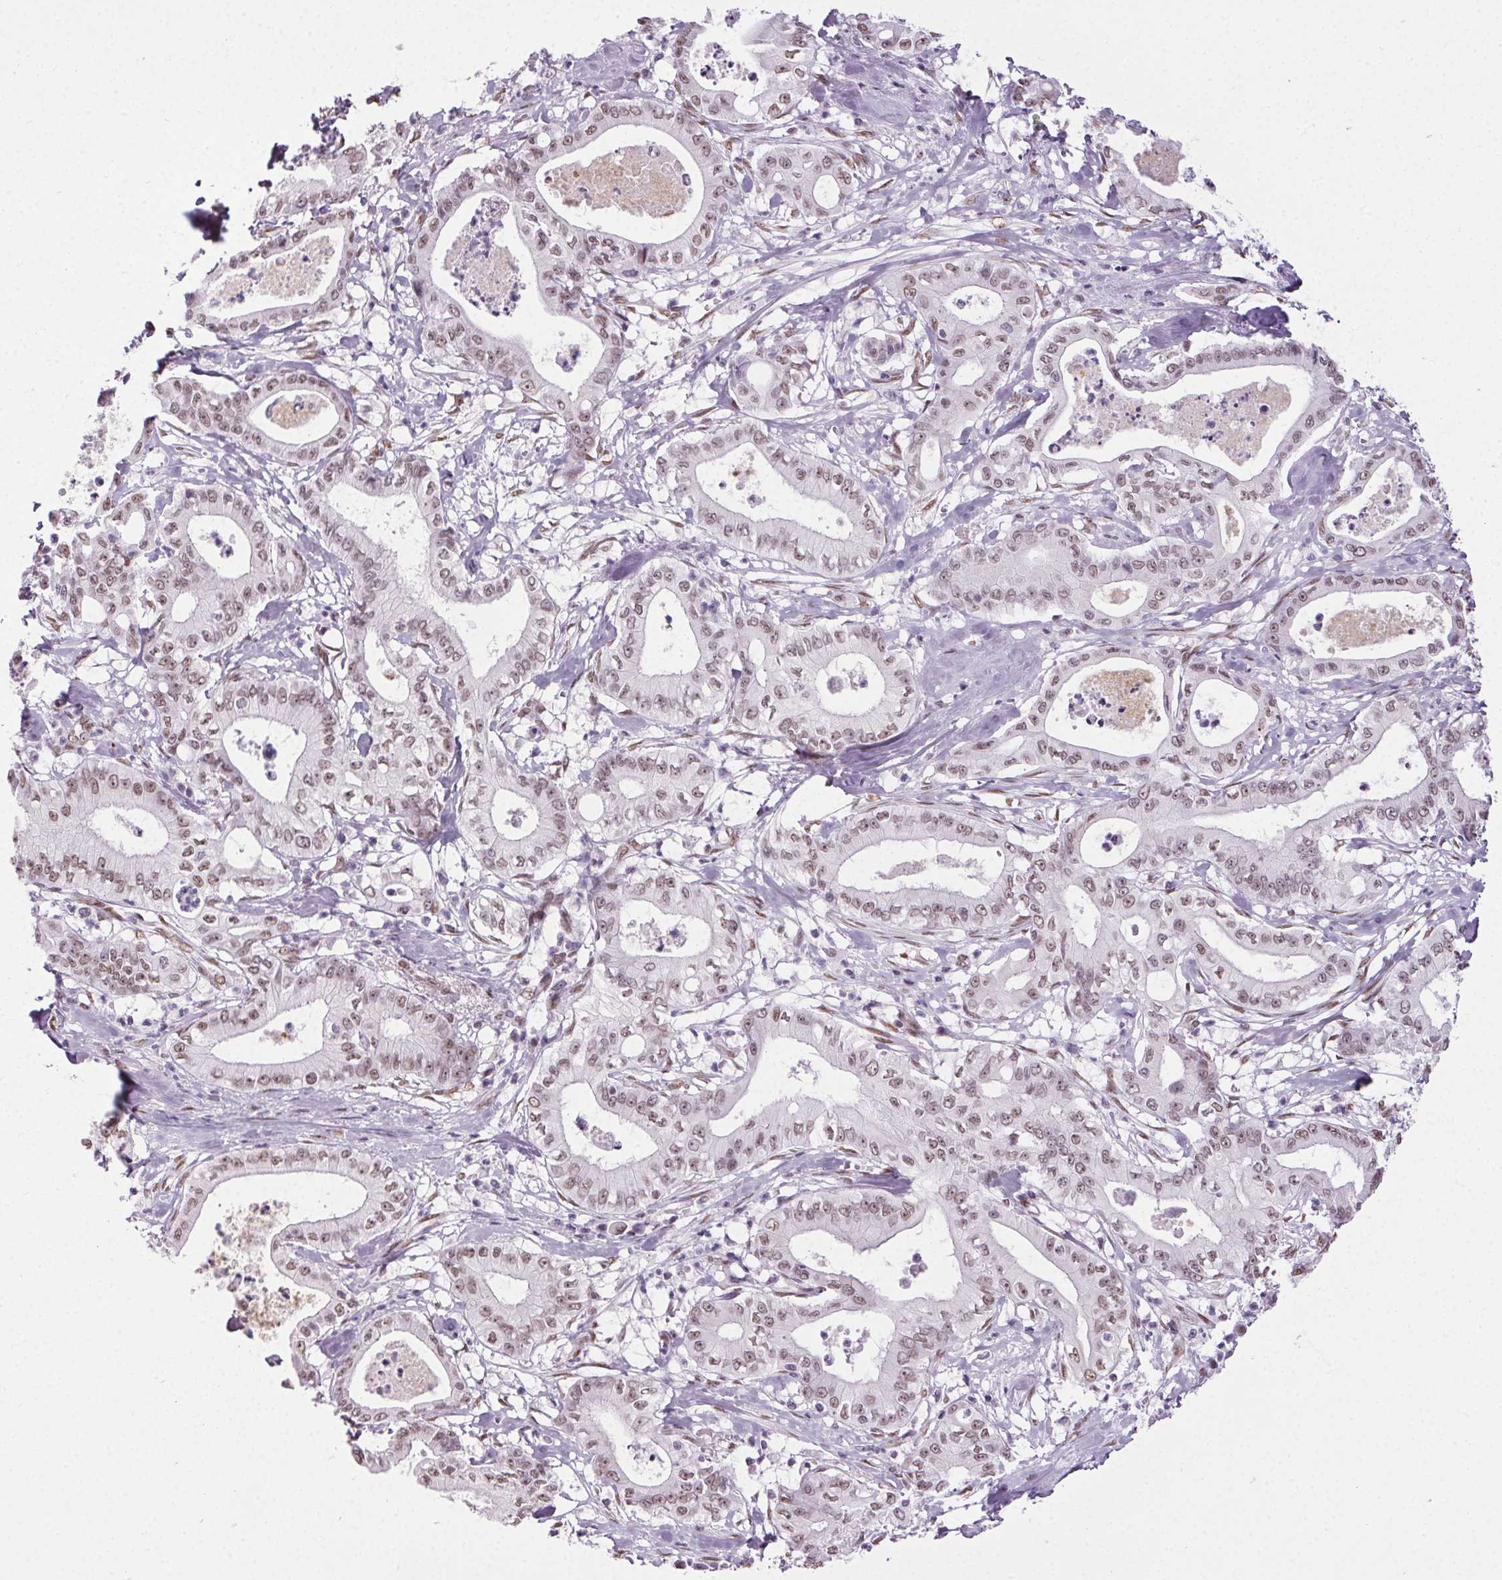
{"staining": {"intensity": "weak", "quantity": ">75%", "location": "nuclear"}, "tissue": "pancreatic cancer", "cell_type": "Tumor cells", "image_type": "cancer", "snomed": [{"axis": "morphology", "description": "Adenocarcinoma, NOS"}, {"axis": "topography", "description": "Pancreas"}], "caption": "This is a histology image of IHC staining of pancreatic adenocarcinoma, which shows weak positivity in the nuclear of tumor cells.", "gene": "GP6", "patient": {"sex": "male", "age": 71}}